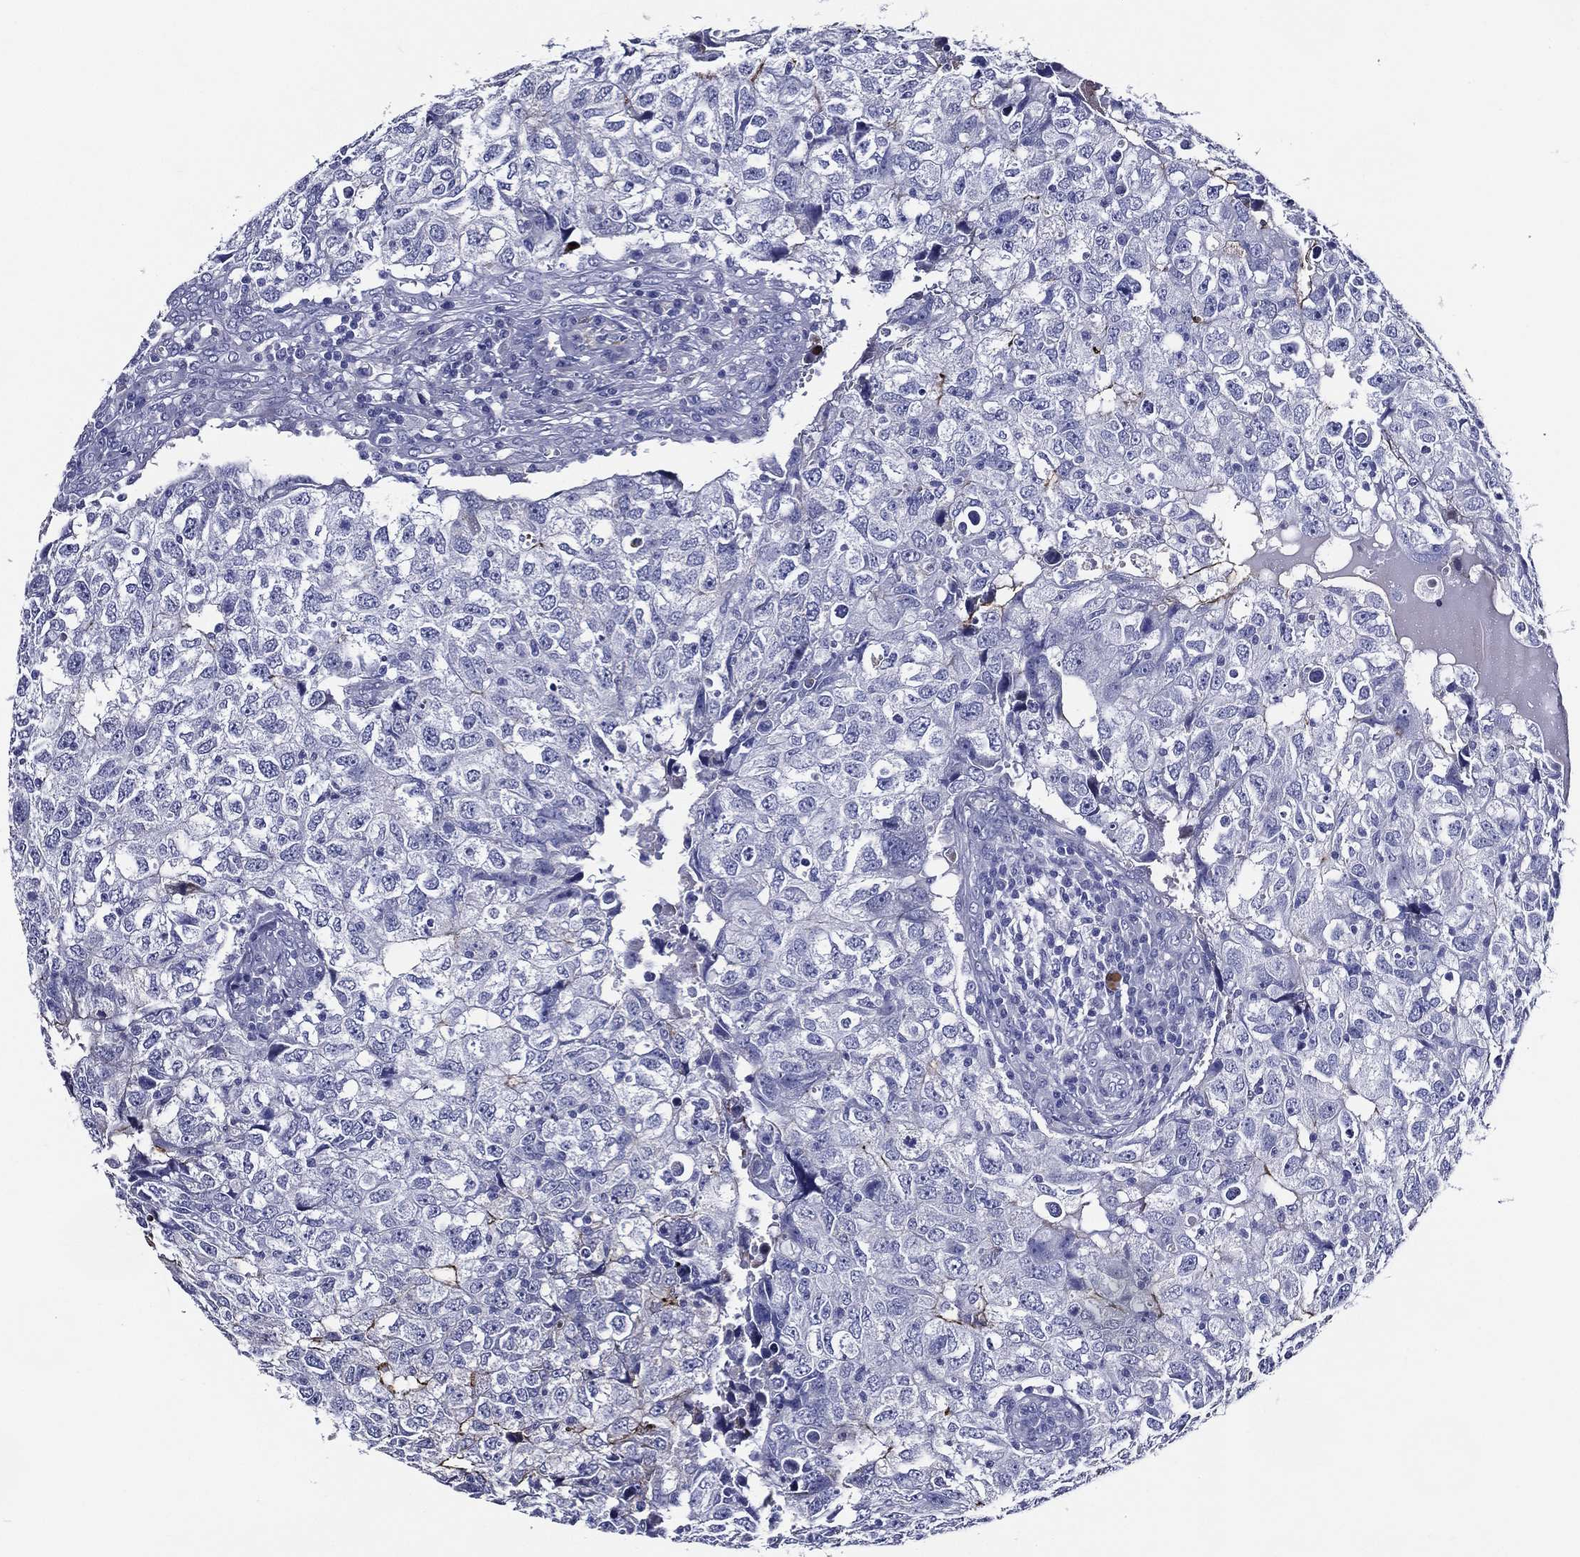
{"staining": {"intensity": "negative", "quantity": "none", "location": "none"}, "tissue": "breast cancer", "cell_type": "Tumor cells", "image_type": "cancer", "snomed": [{"axis": "morphology", "description": "Duct carcinoma"}, {"axis": "topography", "description": "Breast"}], "caption": "This image is of breast cancer stained with immunohistochemistry (IHC) to label a protein in brown with the nuclei are counter-stained blue. There is no staining in tumor cells.", "gene": "ACE2", "patient": {"sex": "female", "age": 30}}